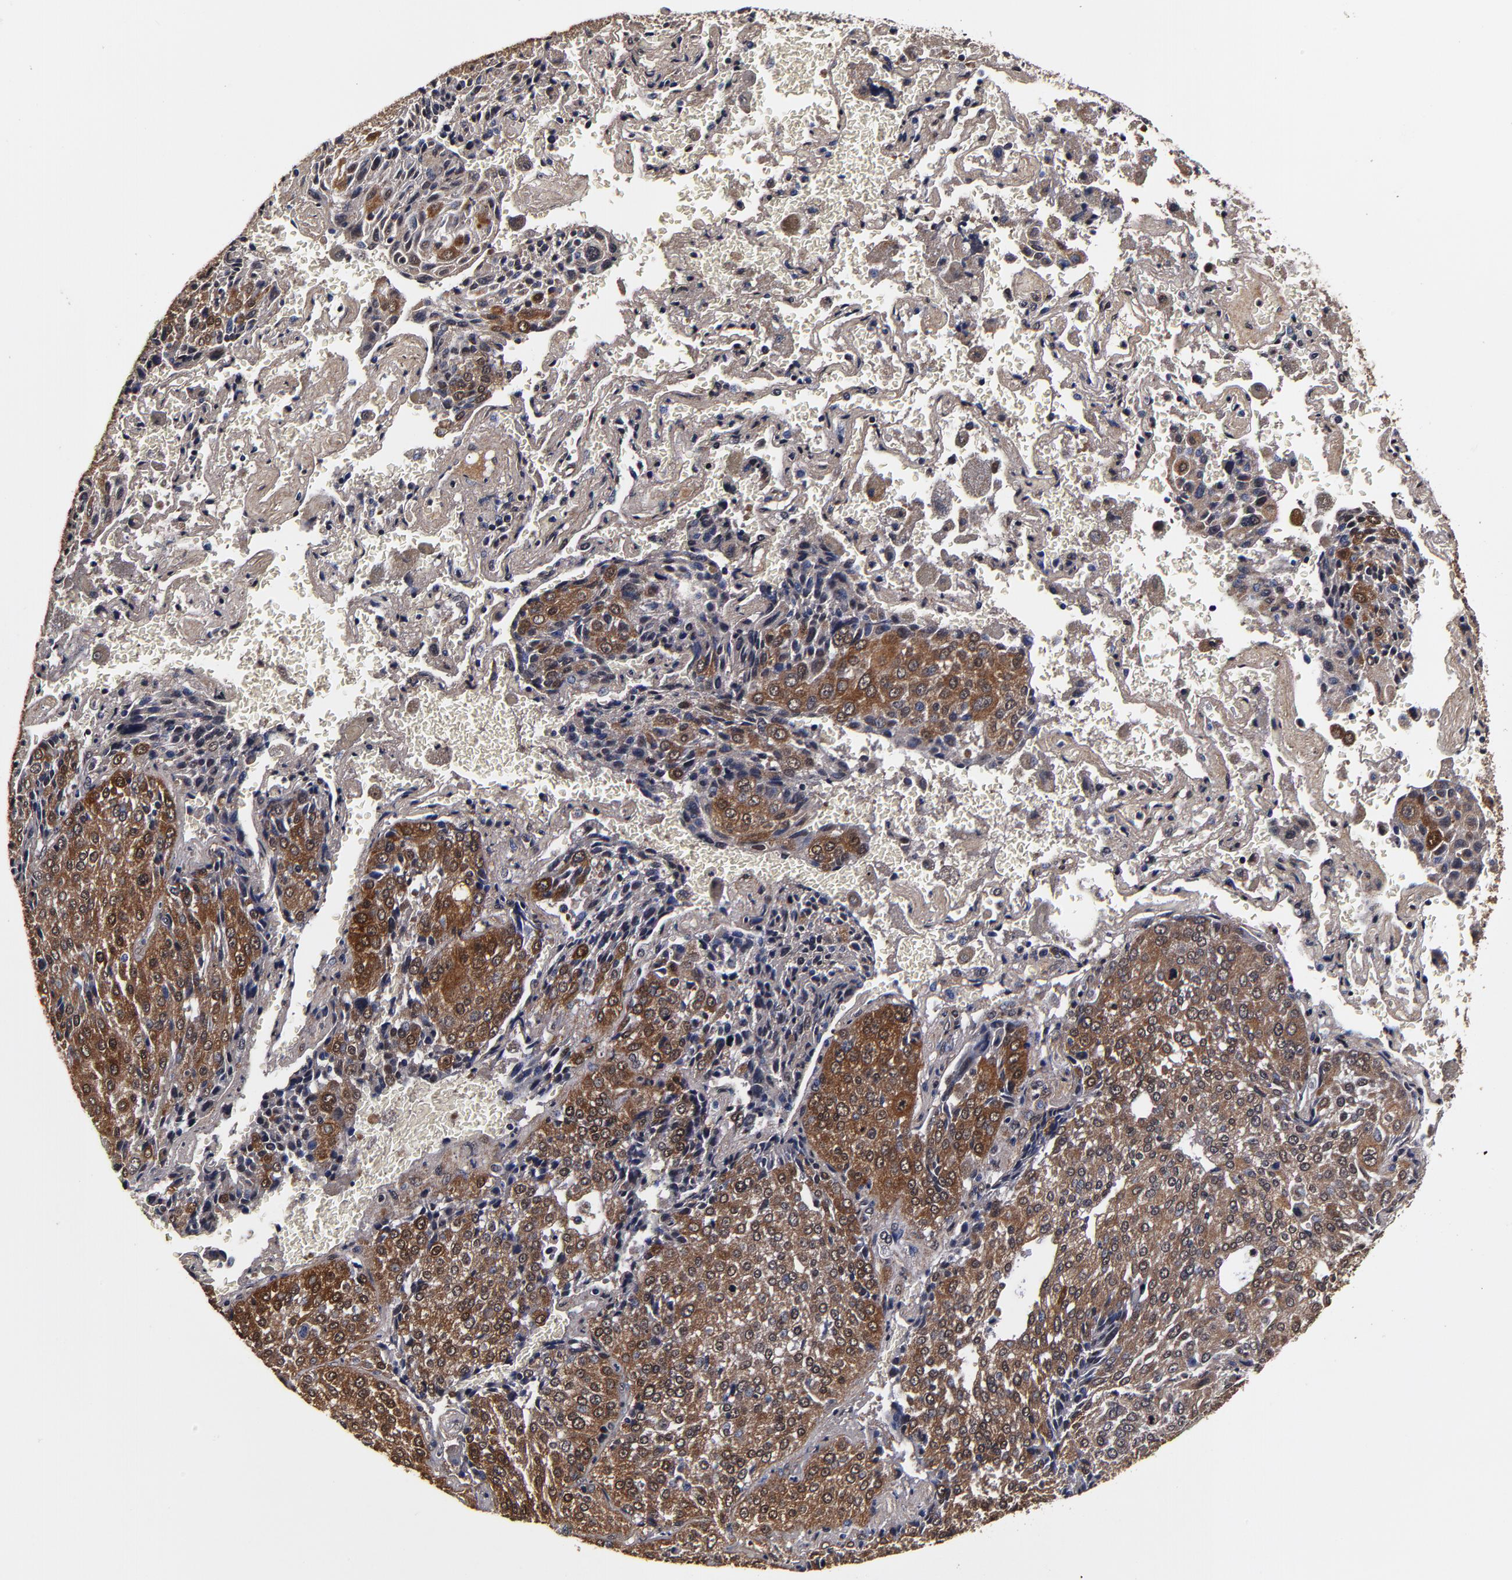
{"staining": {"intensity": "moderate", "quantity": ">75%", "location": "cytoplasmic/membranous"}, "tissue": "lung cancer", "cell_type": "Tumor cells", "image_type": "cancer", "snomed": [{"axis": "morphology", "description": "Squamous cell carcinoma, NOS"}, {"axis": "topography", "description": "Lung"}], "caption": "Brown immunohistochemical staining in human lung cancer (squamous cell carcinoma) displays moderate cytoplasmic/membranous staining in approximately >75% of tumor cells. (Stains: DAB (3,3'-diaminobenzidine) in brown, nuclei in blue, Microscopy: brightfield microscopy at high magnification).", "gene": "MMP15", "patient": {"sex": "male", "age": 54}}